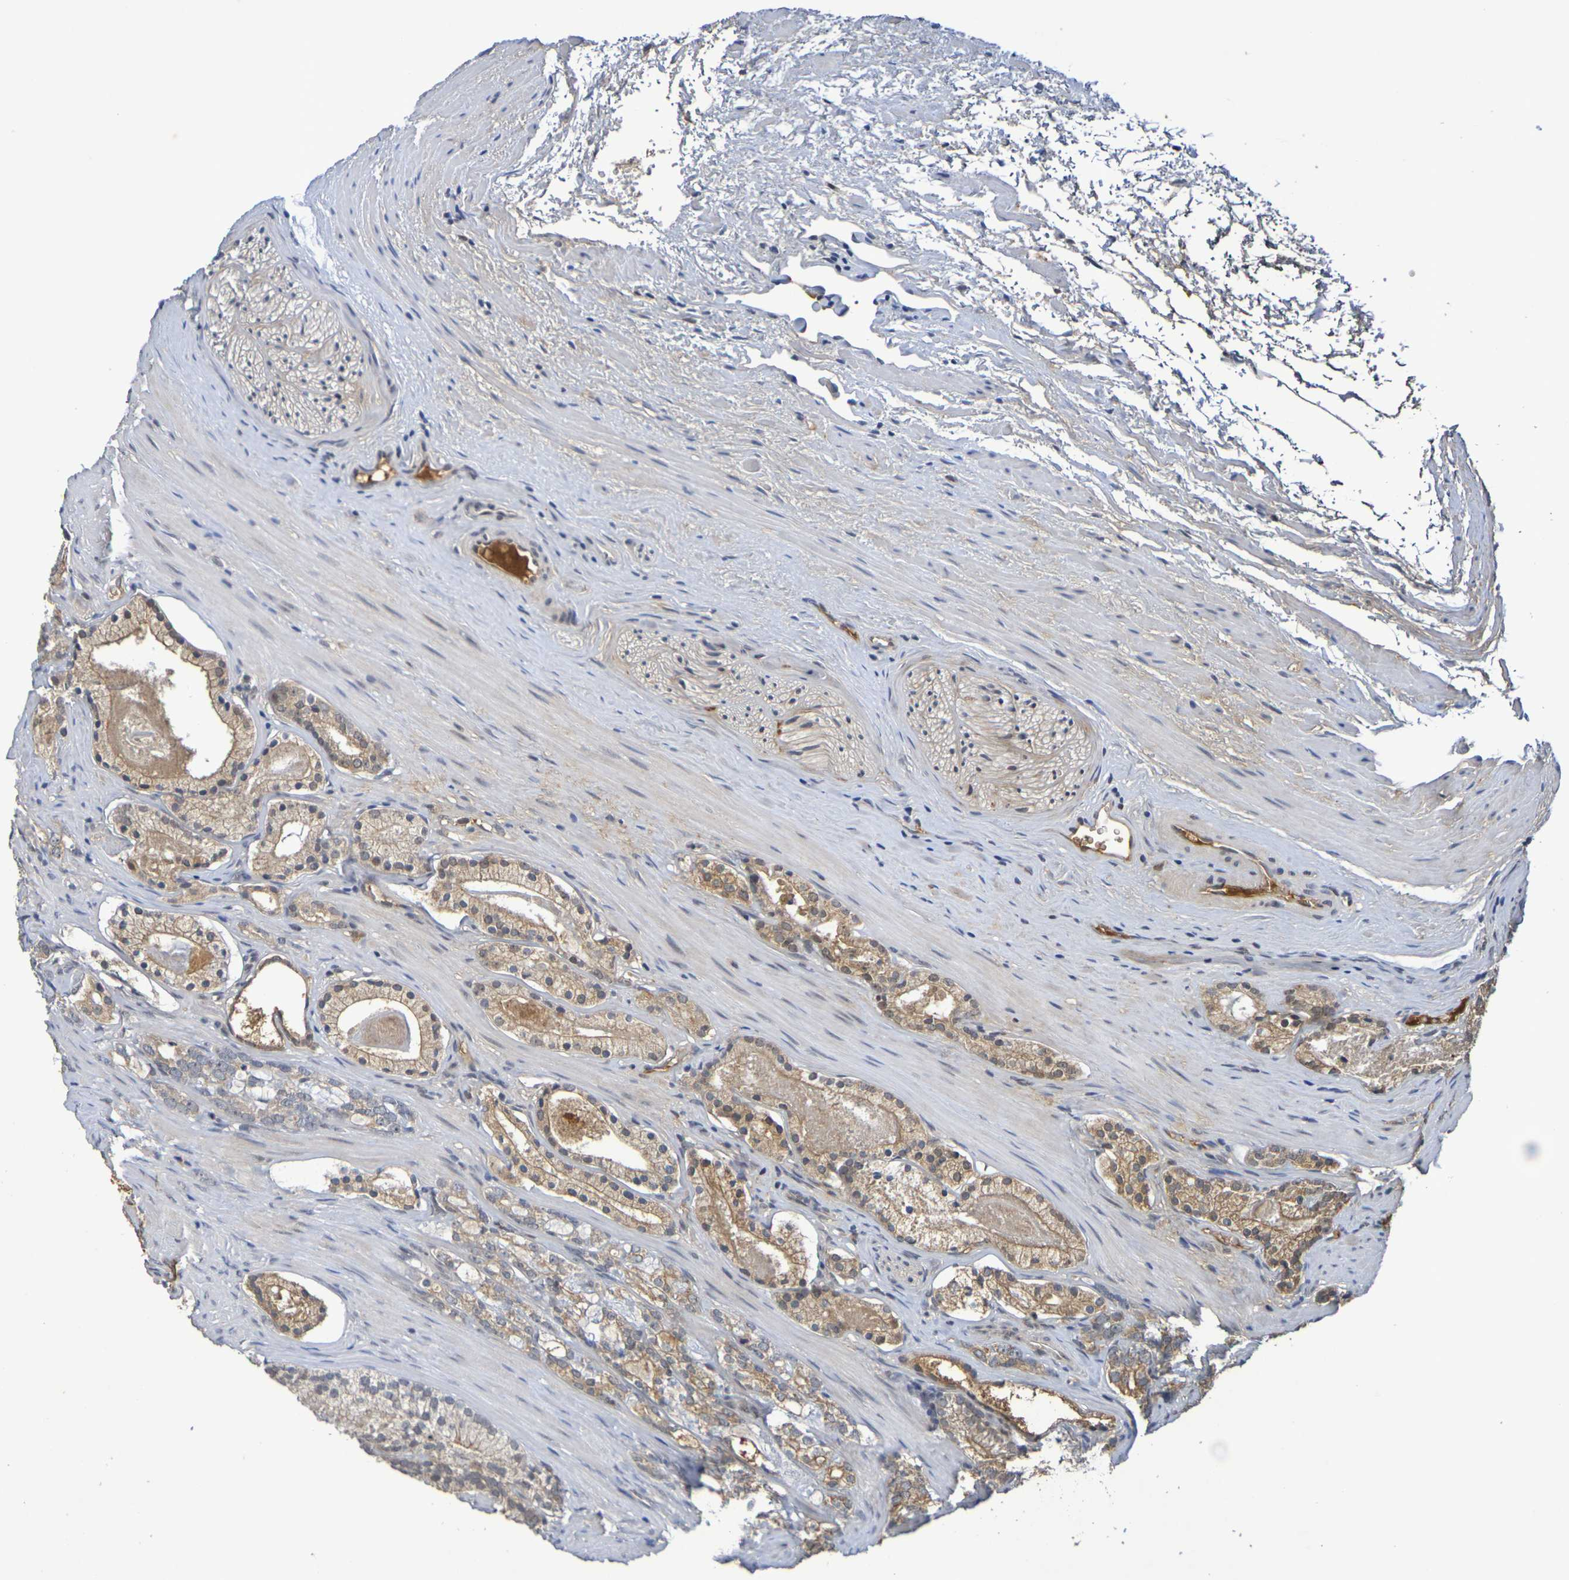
{"staining": {"intensity": "moderate", "quantity": "25%-75%", "location": "cytoplasmic/membranous"}, "tissue": "prostate cancer", "cell_type": "Tumor cells", "image_type": "cancer", "snomed": [{"axis": "morphology", "description": "Adenocarcinoma, Low grade"}, {"axis": "topography", "description": "Prostate"}], "caption": "This image demonstrates IHC staining of prostate low-grade adenocarcinoma, with medium moderate cytoplasmic/membranous expression in approximately 25%-75% of tumor cells.", "gene": "TERF2", "patient": {"sex": "male", "age": 59}}